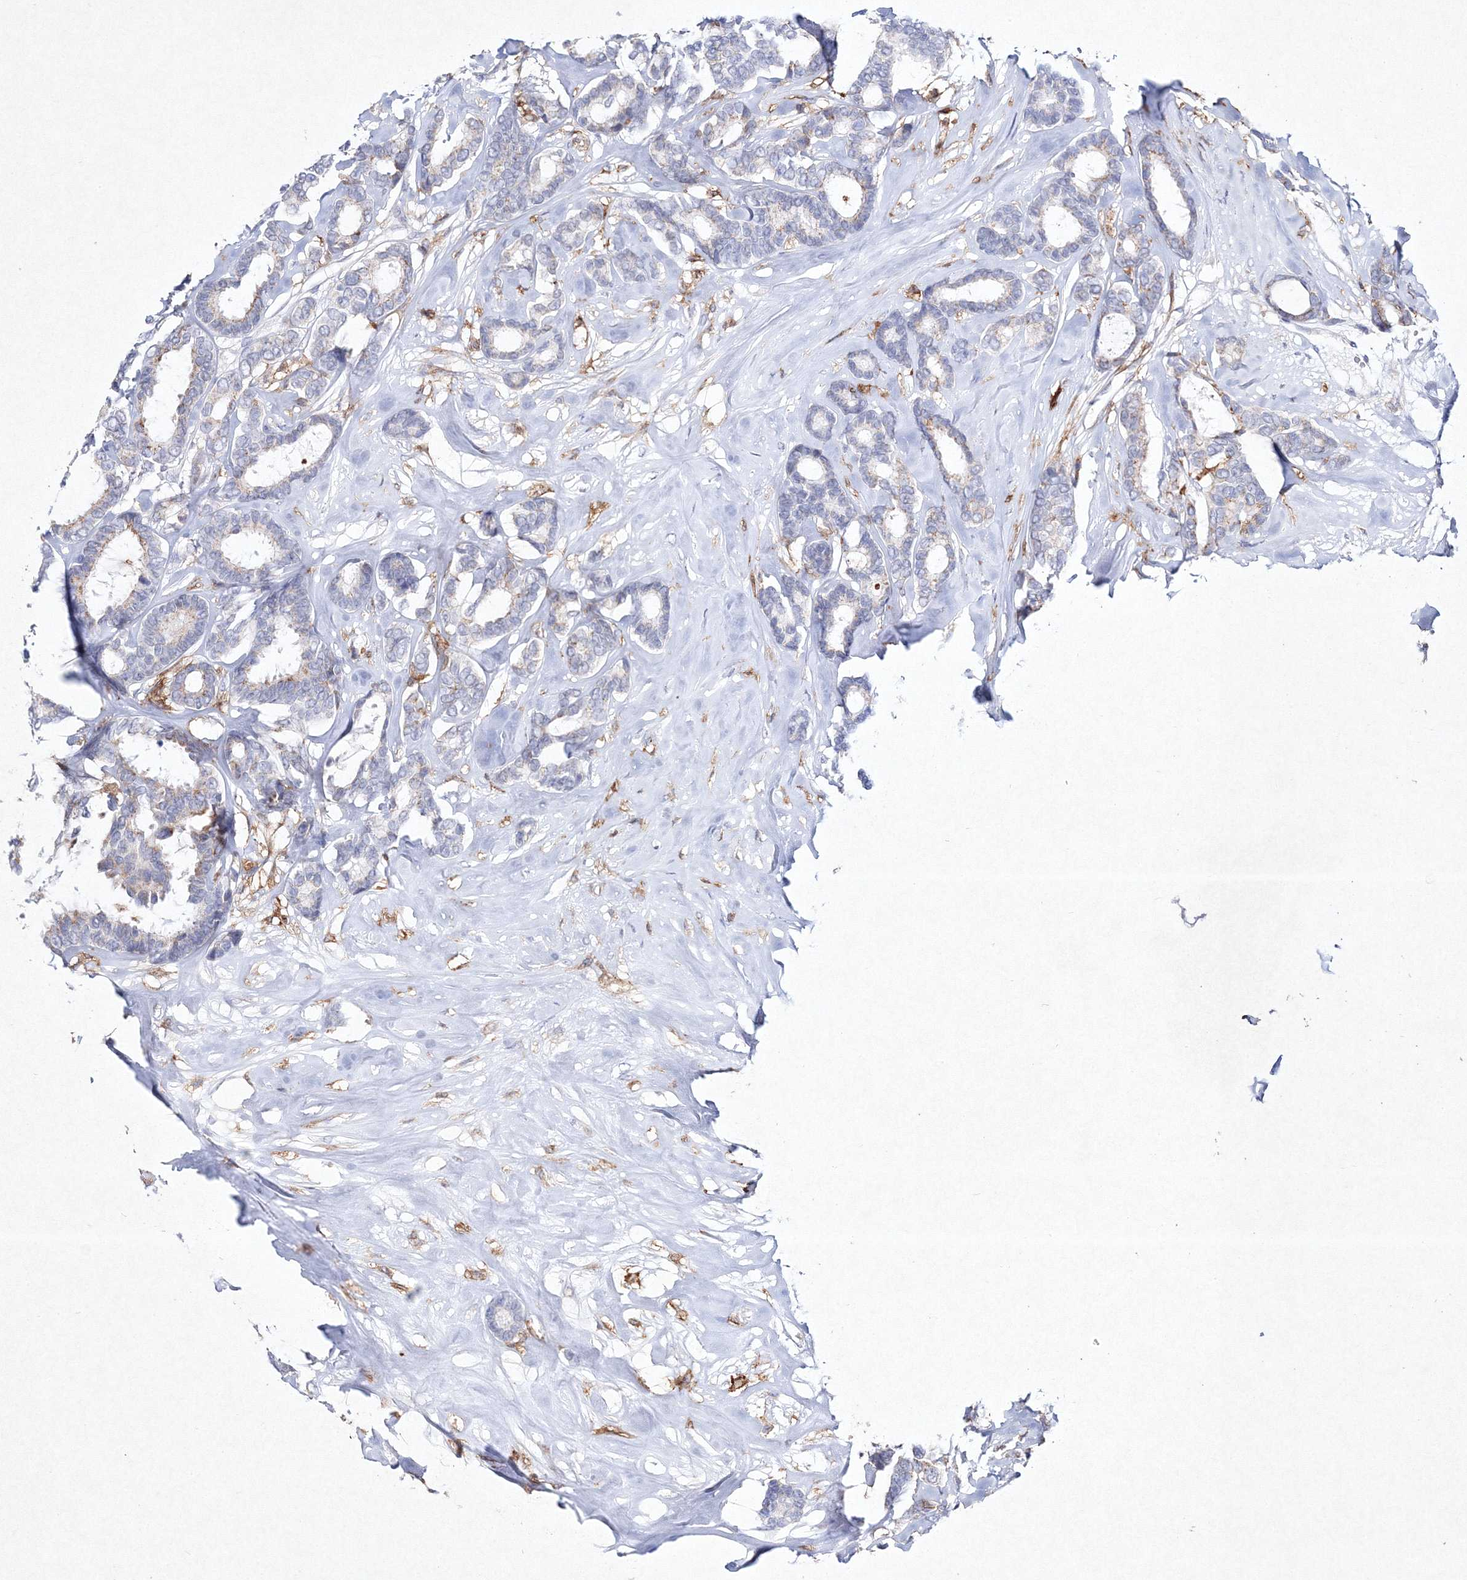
{"staining": {"intensity": "negative", "quantity": "none", "location": "none"}, "tissue": "breast cancer", "cell_type": "Tumor cells", "image_type": "cancer", "snomed": [{"axis": "morphology", "description": "Duct carcinoma"}, {"axis": "topography", "description": "Breast"}], "caption": "Tumor cells are negative for brown protein staining in breast cancer.", "gene": "HCST", "patient": {"sex": "female", "age": 87}}